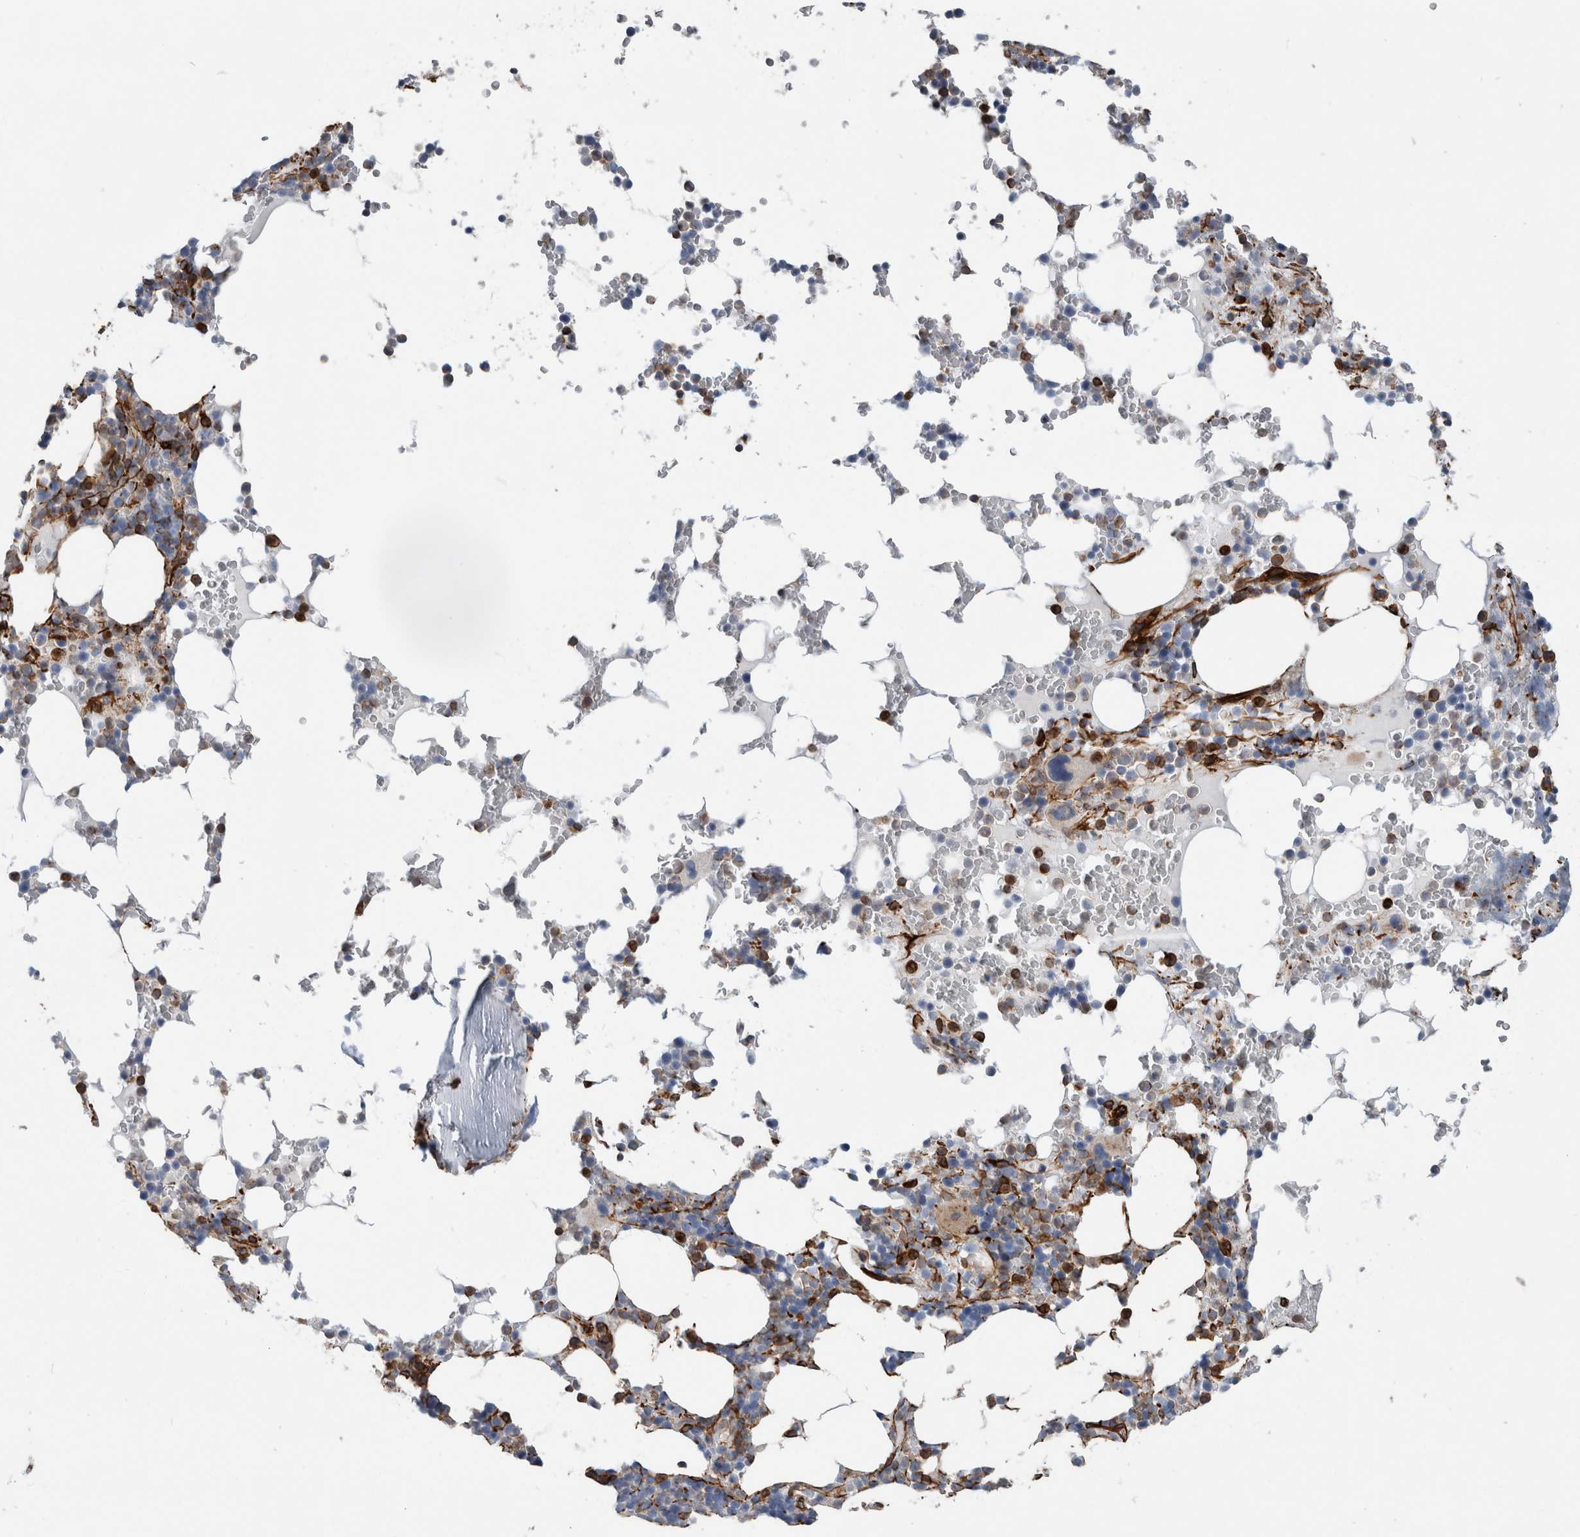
{"staining": {"intensity": "strong", "quantity": "25%-75%", "location": "cytoplasmic/membranous"}, "tissue": "bone marrow", "cell_type": "Hematopoietic cells", "image_type": "normal", "snomed": [{"axis": "morphology", "description": "Normal tissue, NOS"}, {"axis": "topography", "description": "Bone marrow"}], "caption": "Protein staining by IHC reveals strong cytoplasmic/membranous expression in about 25%-75% of hematopoietic cells in benign bone marrow.", "gene": "PLEC", "patient": {"sex": "male", "age": 58}}